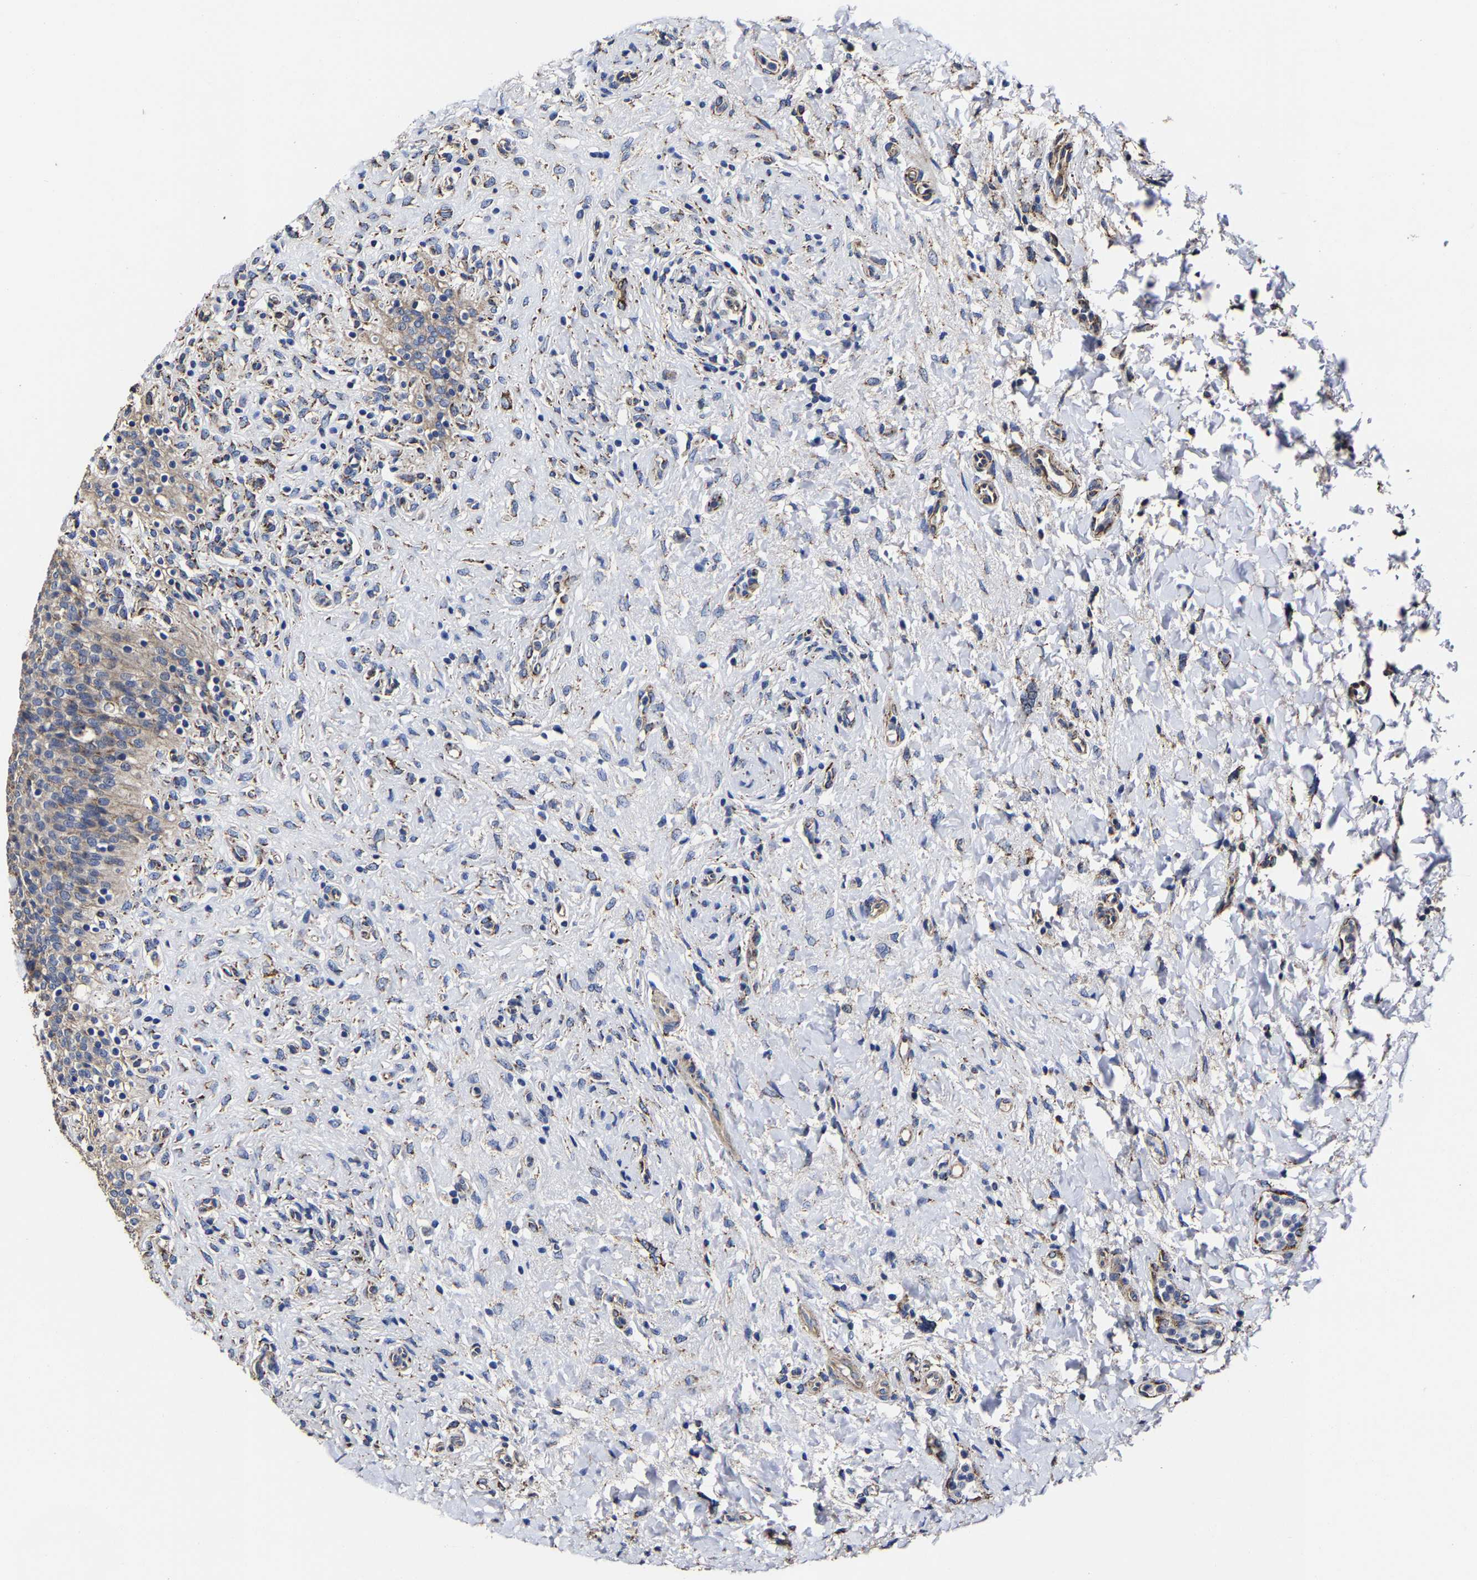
{"staining": {"intensity": "moderate", "quantity": ">75%", "location": "cytoplasmic/membranous"}, "tissue": "urinary bladder", "cell_type": "Urothelial cells", "image_type": "normal", "snomed": [{"axis": "morphology", "description": "Normal tissue, NOS"}, {"axis": "topography", "description": "Urinary bladder"}], "caption": "DAB (3,3'-diaminobenzidine) immunohistochemical staining of unremarkable urinary bladder exhibits moderate cytoplasmic/membranous protein staining in approximately >75% of urothelial cells. (brown staining indicates protein expression, while blue staining denotes nuclei).", "gene": "AASS", "patient": {"sex": "male", "age": 46}}